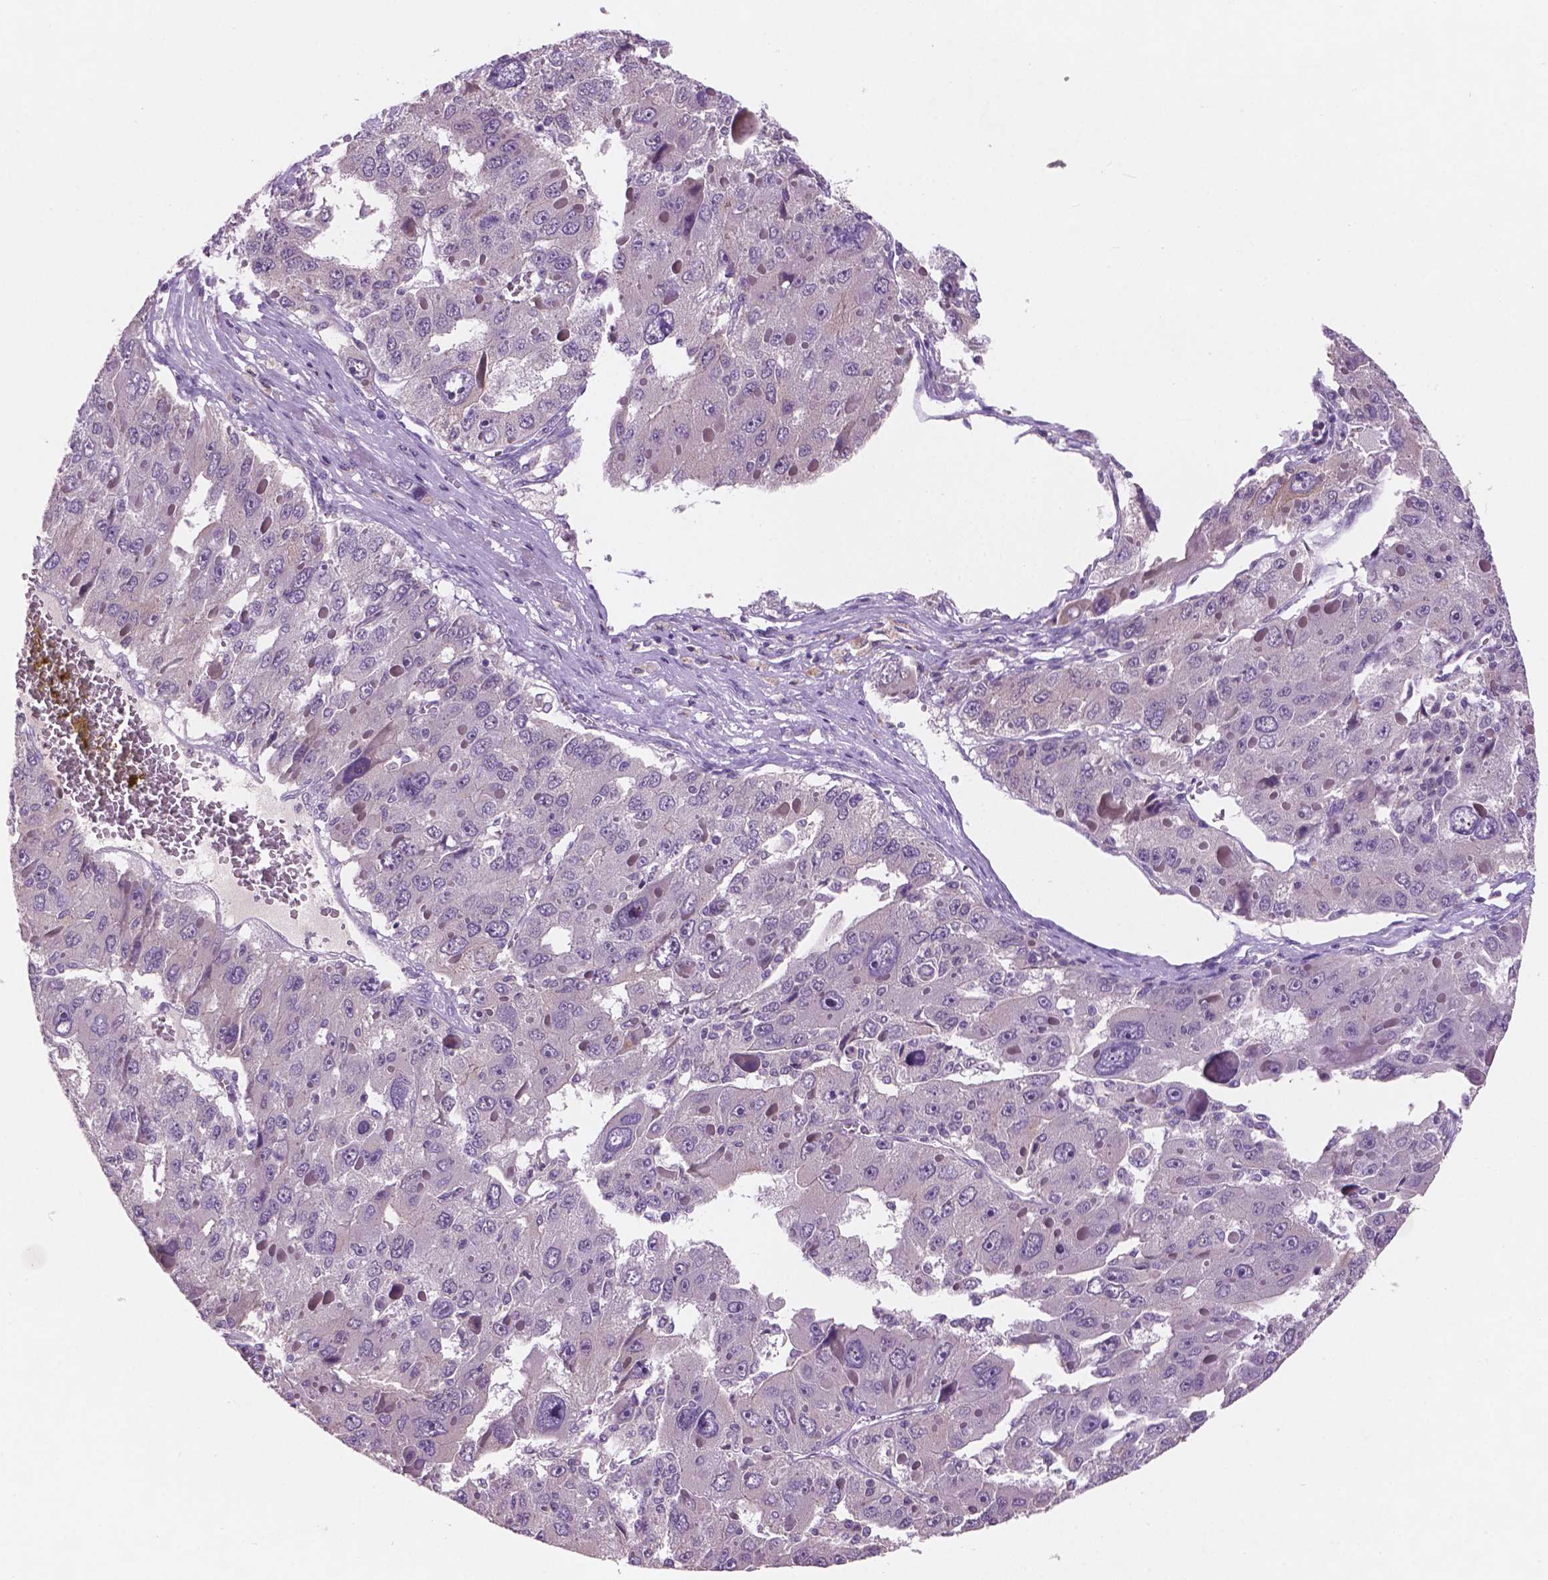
{"staining": {"intensity": "negative", "quantity": "none", "location": "none"}, "tissue": "liver cancer", "cell_type": "Tumor cells", "image_type": "cancer", "snomed": [{"axis": "morphology", "description": "Carcinoma, Hepatocellular, NOS"}, {"axis": "topography", "description": "Liver"}], "caption": "Histopathology image shows no significant protein expression in tumor cells of liver hepatocellular carcinoma.", "gene": "GXYLT2", "patient": {"sex": "female", "age": 41}}